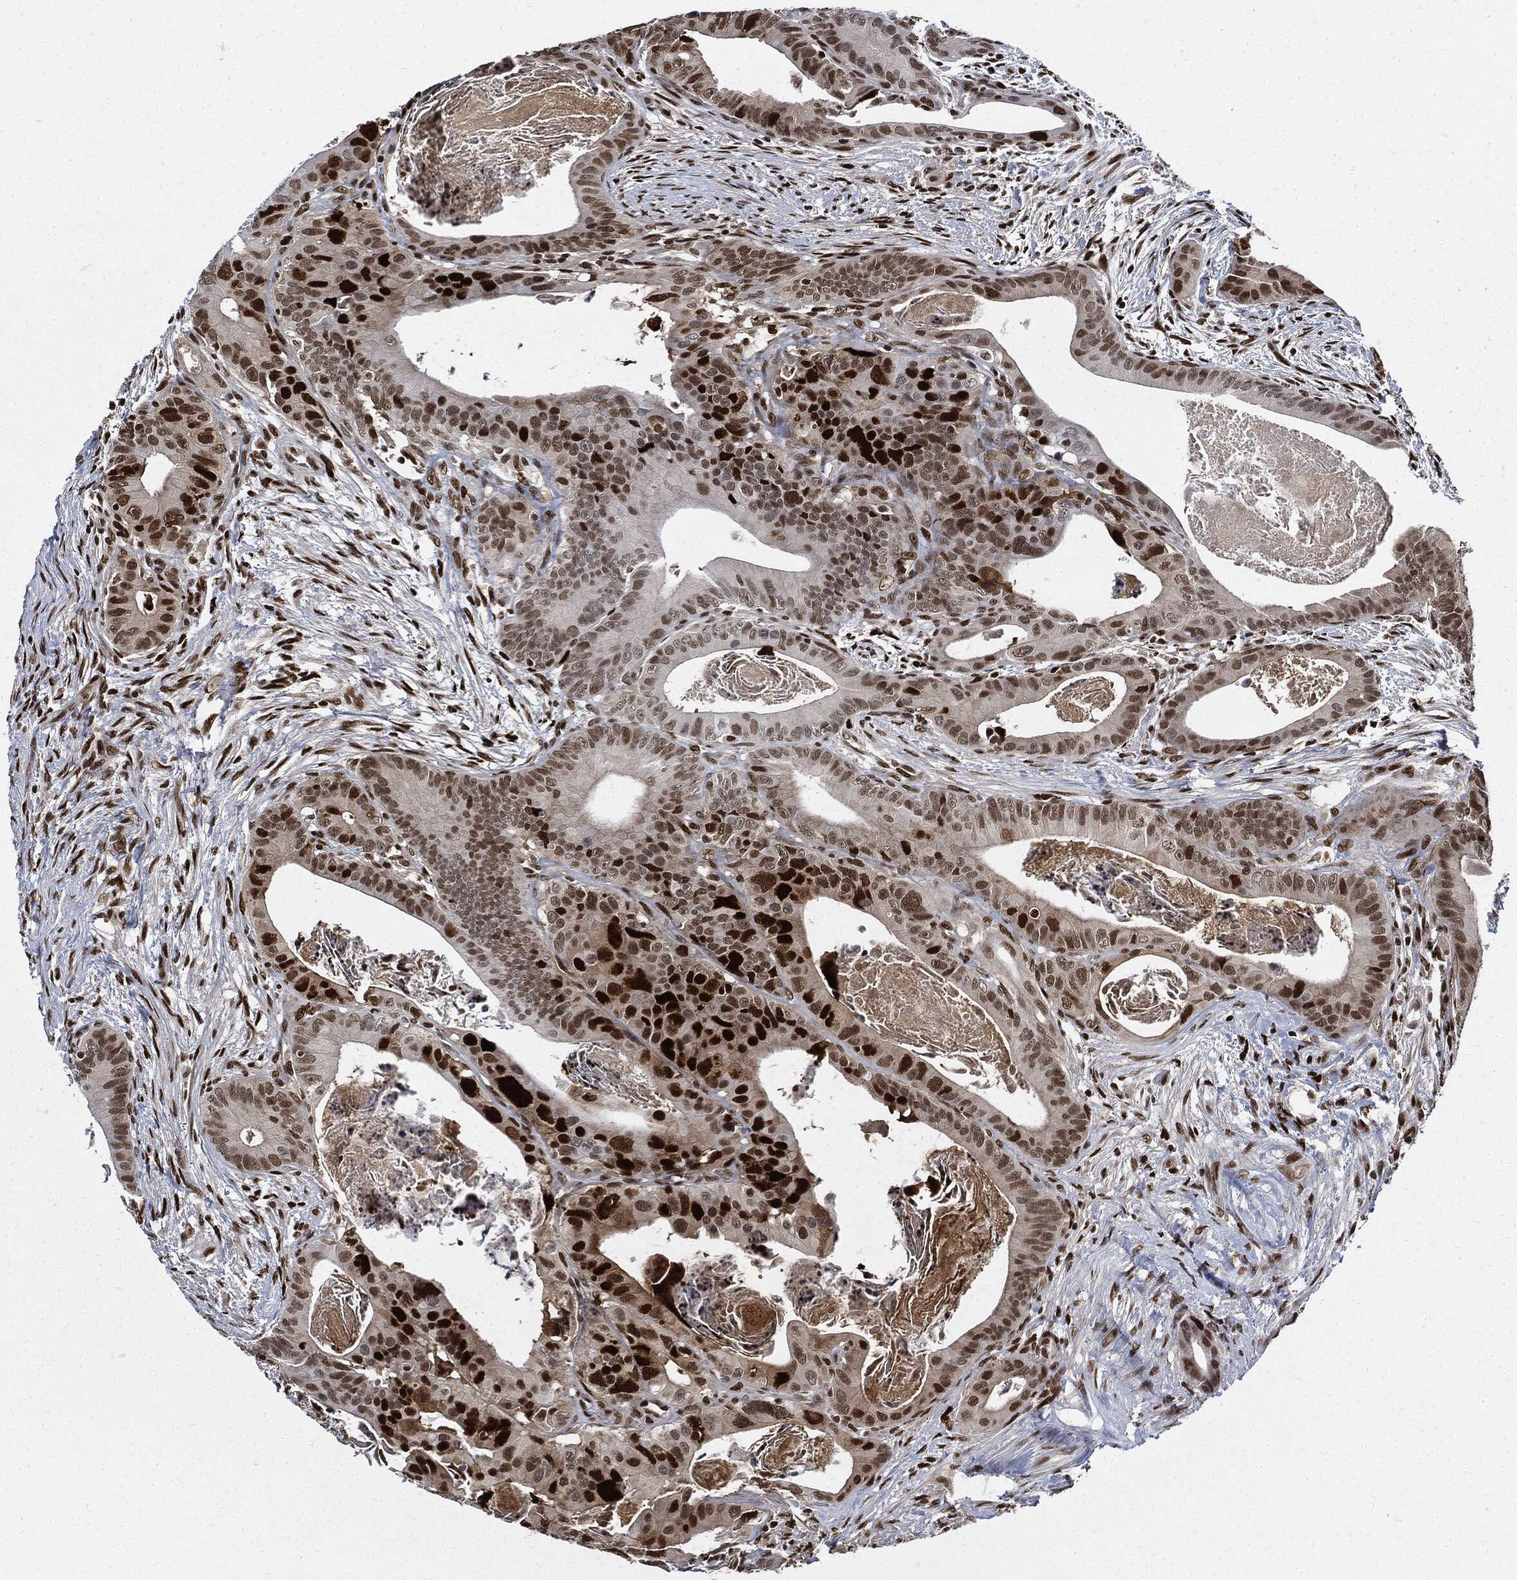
{"staining": {"intensity": "strong", "quantity": "<25%", "location": "nuclear"}, "tissue": "colorectal cancer", "cell_type": "Tumor cells", "image_type": "cancer", "snomed": [{"axis": "morphology", "description": "Adenocarcinoma, NOS"}, {"axis": "topography", "description": "Rectum"}], "caption": "This micrograph shows colorectal cancer stained with IHC to label a protein in brown. The nuclear of tumor cells show strong positivity for the protein. Nuclei are counter-stained blue.", "gene": "PCNA", "patient": {"sex": "male", "age": 64}}